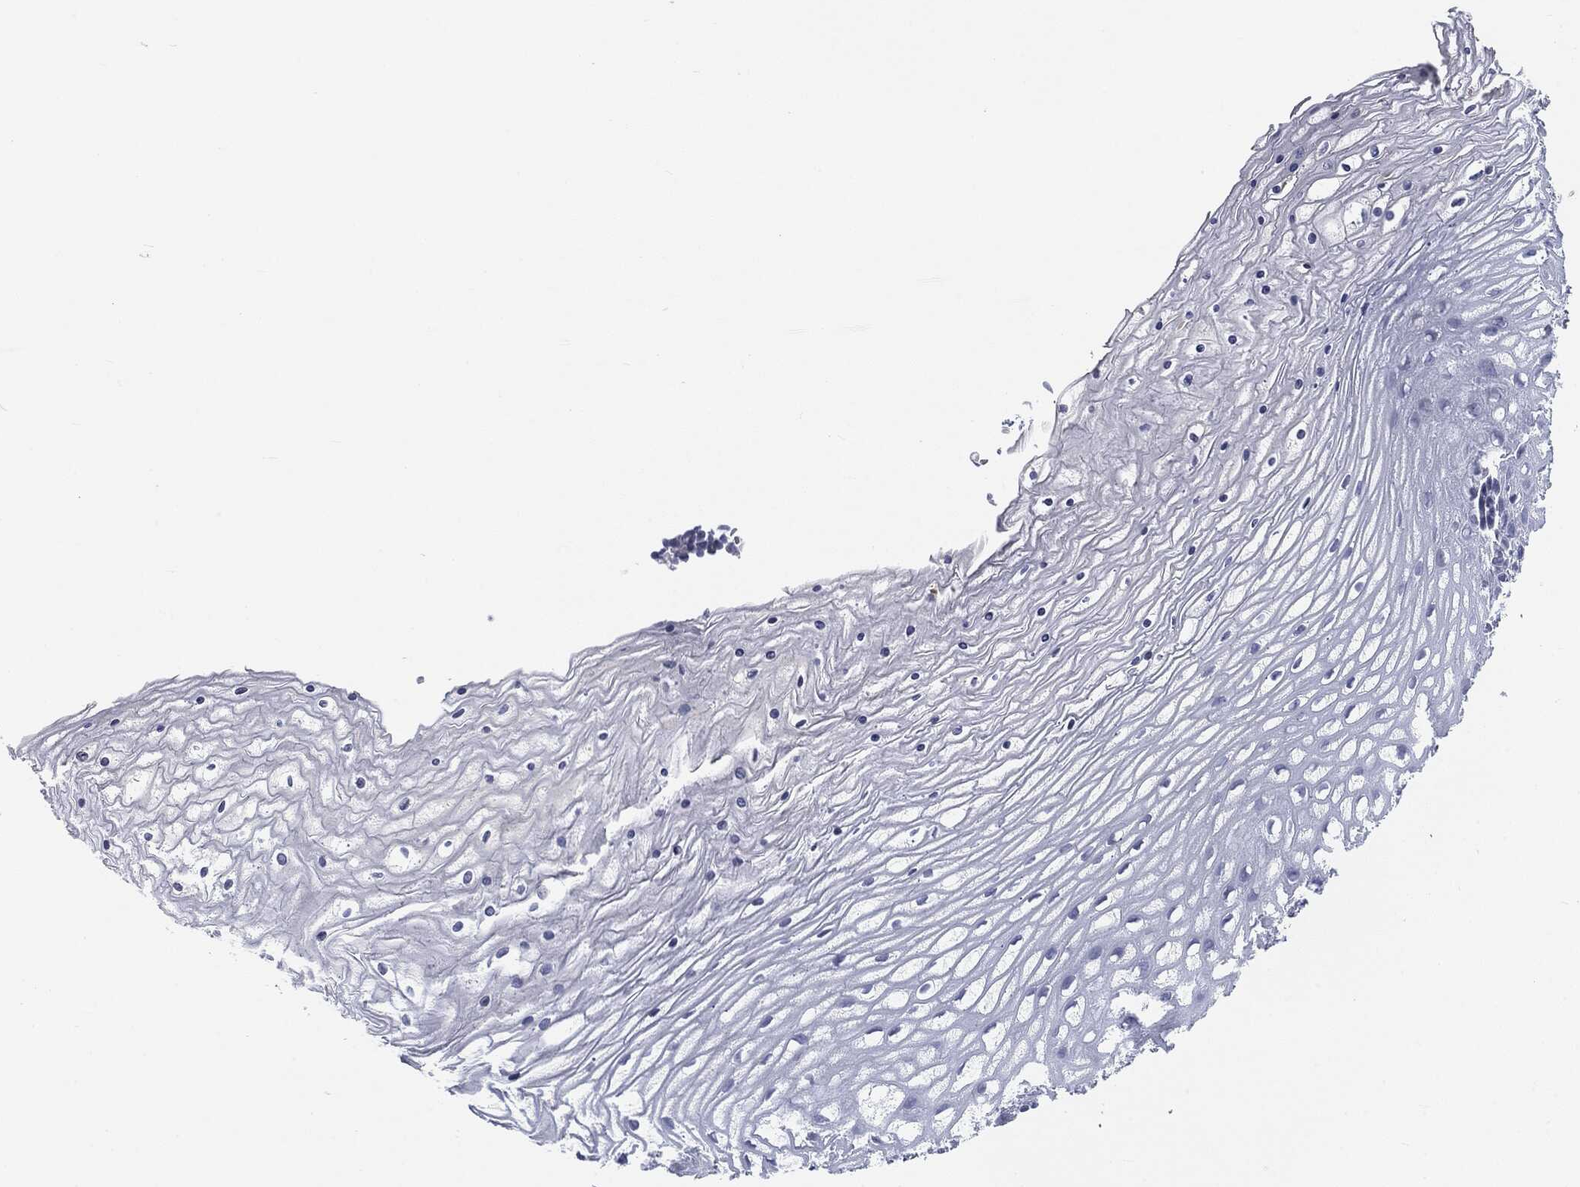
{"staining": {"intensity": "negative", "quantity": "none", "location": "none"}, "tissue": "cervix", "cell_type": "Glandular cells", "image_type": "normal", "snomed": [{"axis": "morphology", "description": "Normal tissue, NOS"}, {"axis": "topography", "description": "Cervix"}], "caption": "Immunohistochemical staining of benign human cervix displays no significant expression in glandular cells.", "gene": "CGB1", "patient": {"sex": "female", "age": 35}}